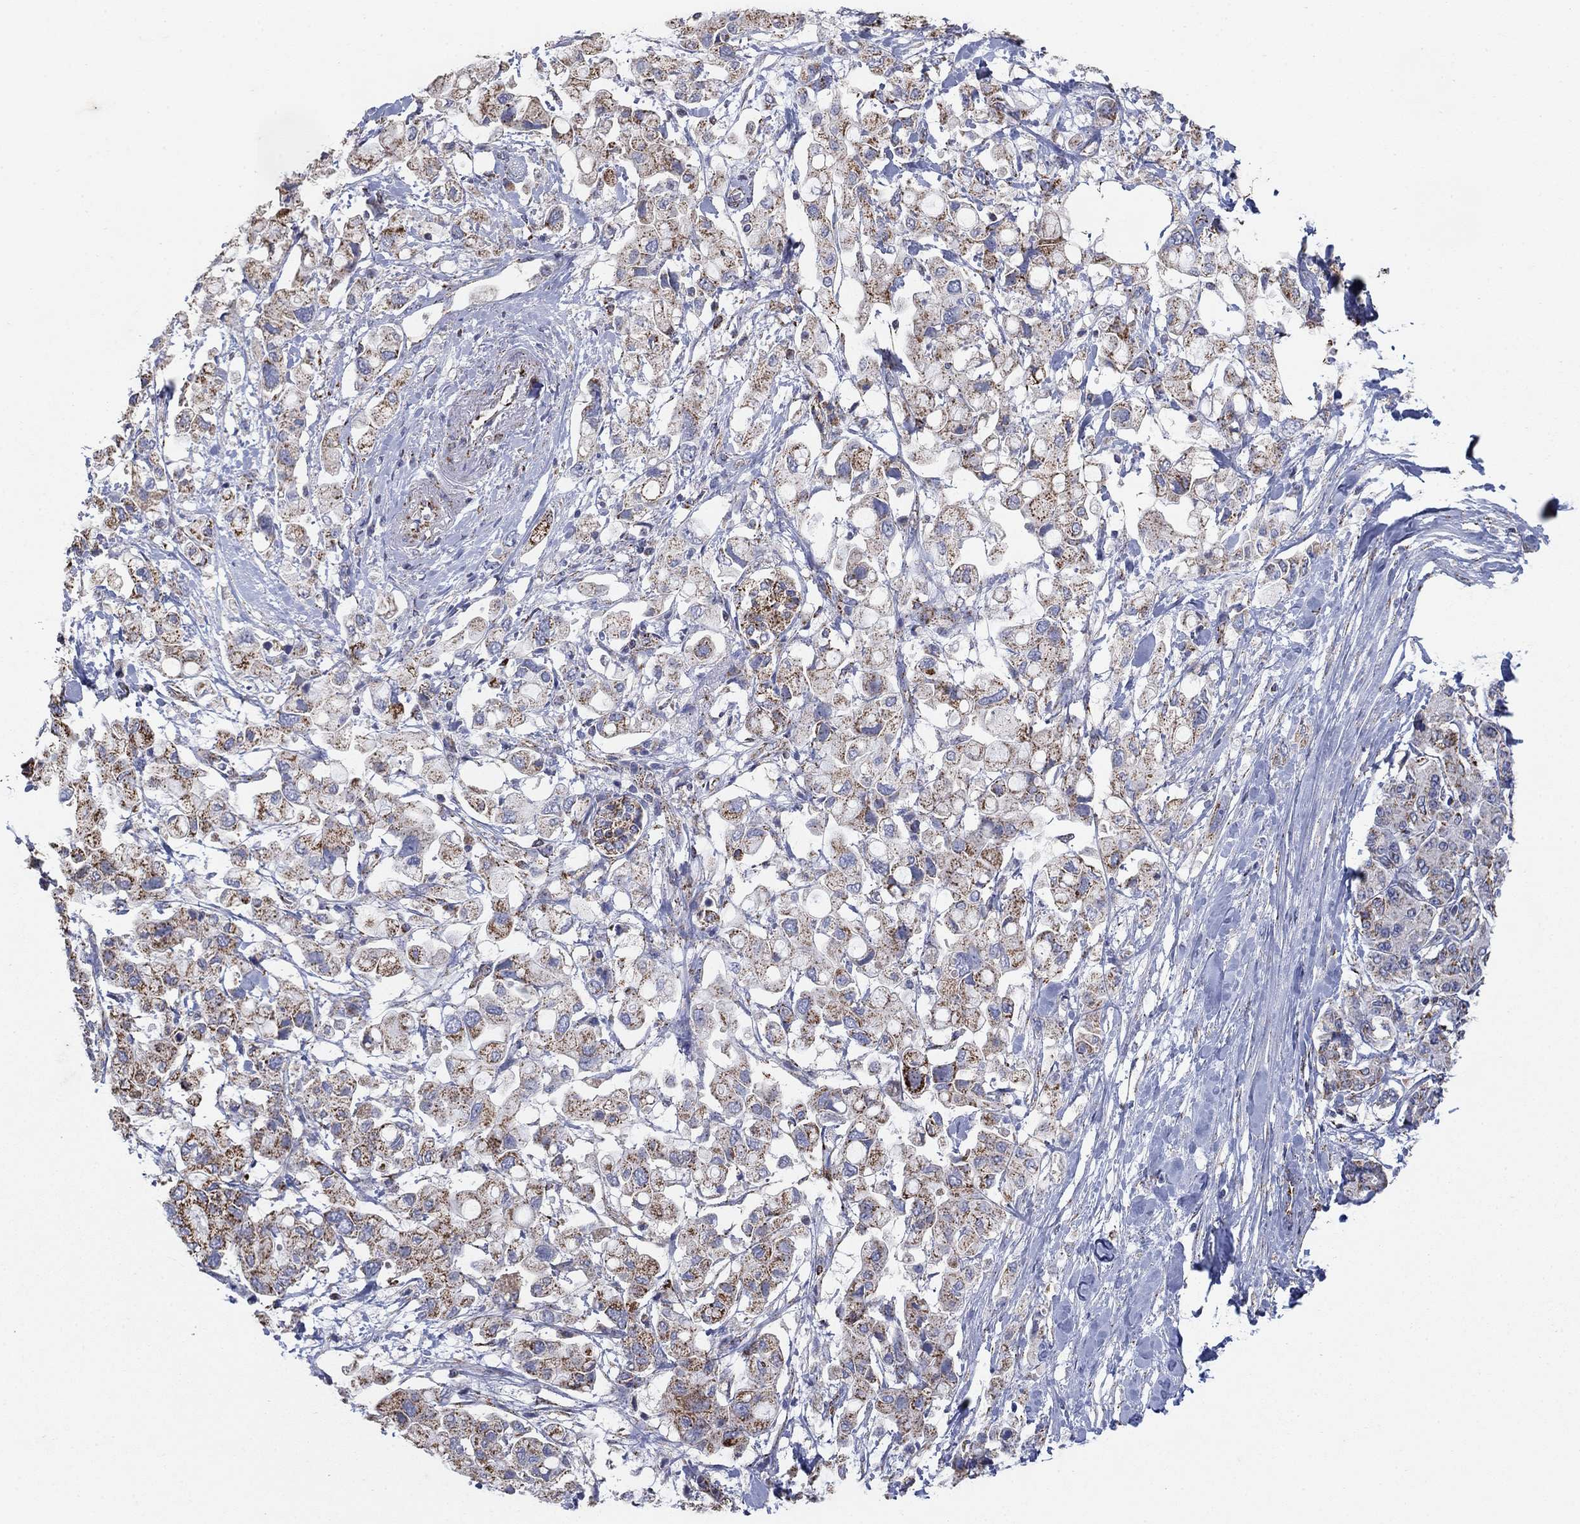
{"staining": {"intensity": "strong", "quantity": "25%-75%", "location": "cytoplasmic/membranous"}, "tissue": "pancreatic cancer", "cell_type": "Tumor cells", "image_type": "cancer", "snomed": [{"axis": "morphology", "description": "Adenocarcinoma, NOS"}, {"axis": "topography", "description": "Pancreas"}], "caption": "Strong cytoplasmic/membranous expression is present in about 25%-75% of tumor cells in adenocarcinoma (pancreatic). (IHC, brightfield microscopy, high magnification).", "gene": "PNPLA2", "patient": {"sex": "female", "age": 56}}